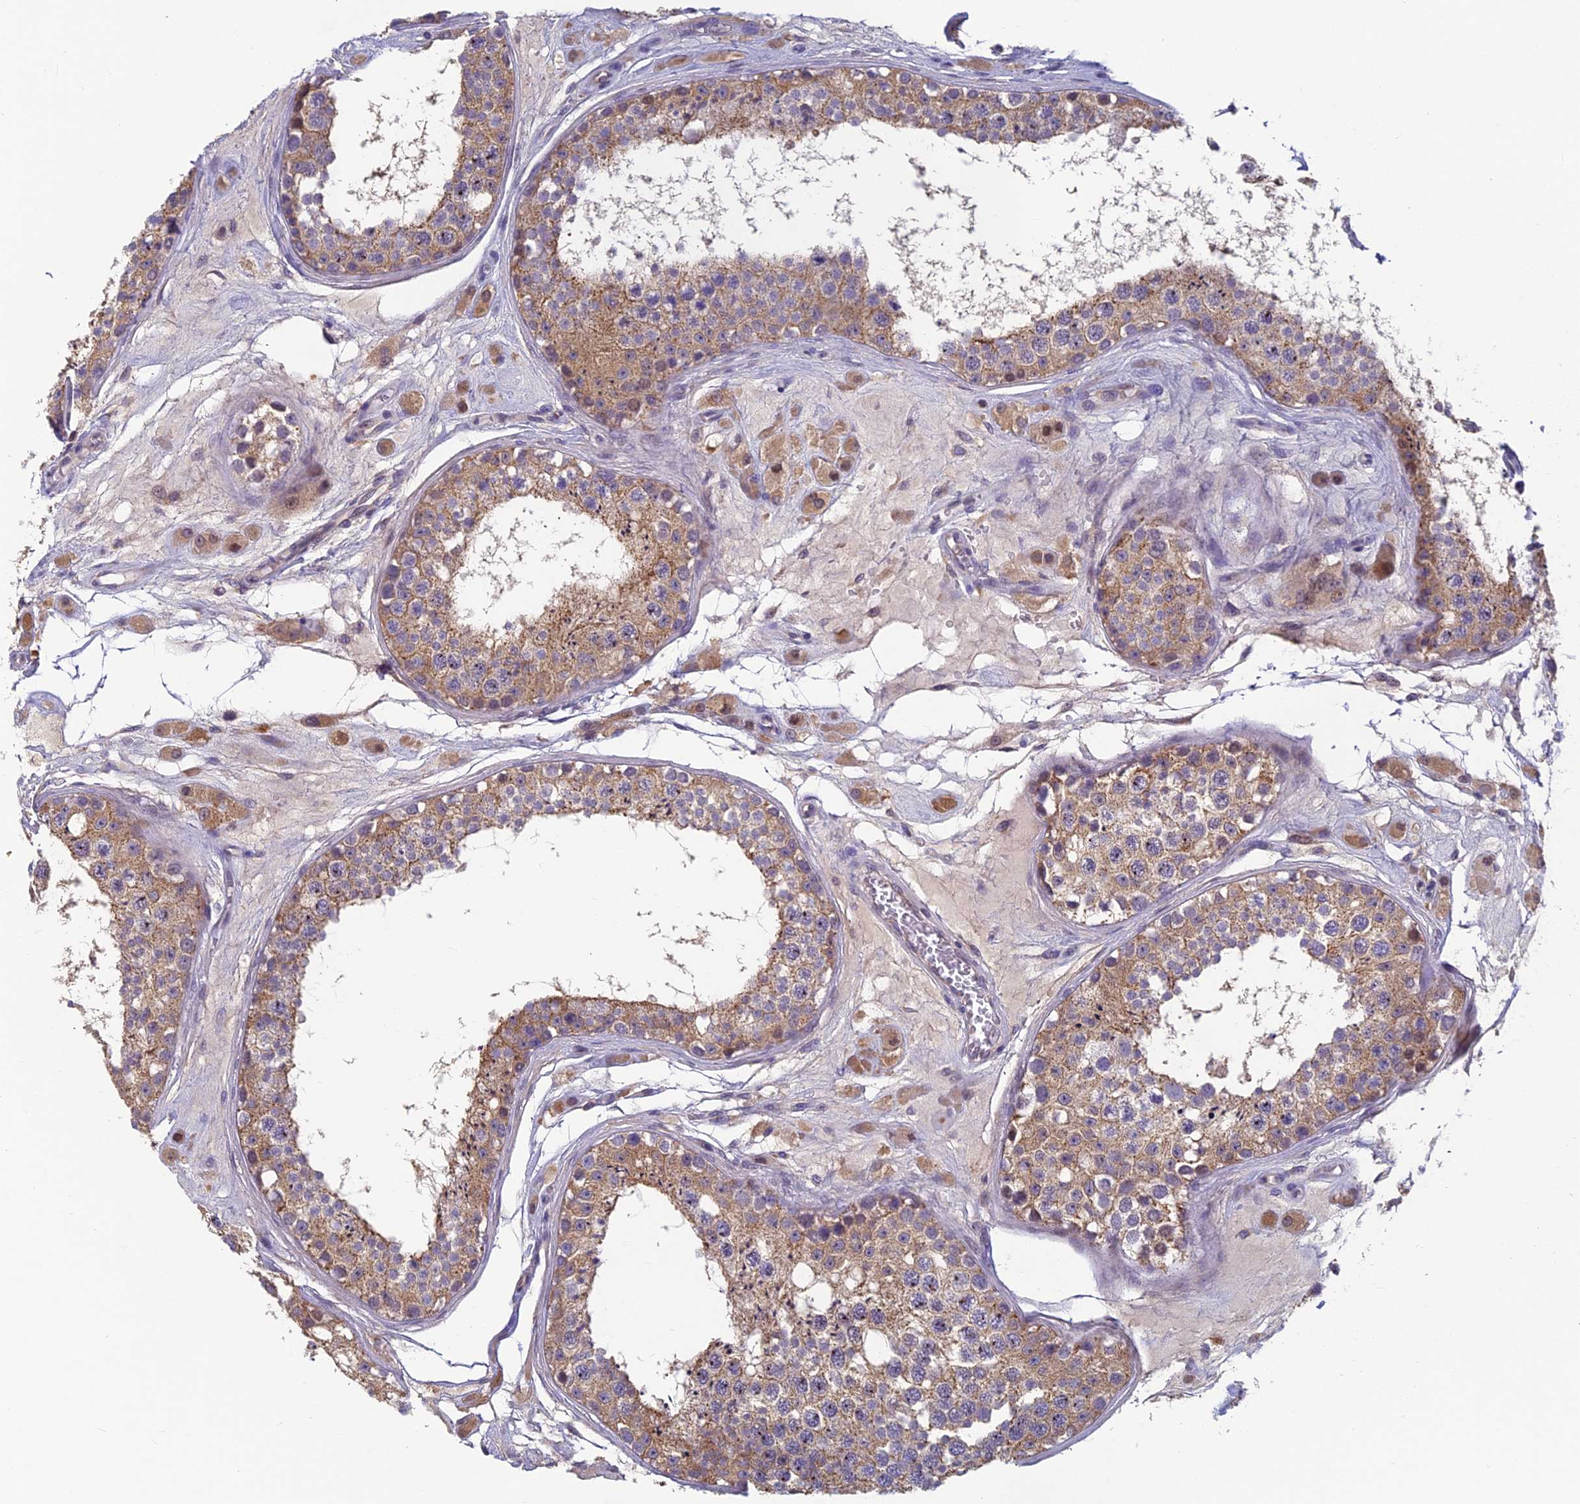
{"staining": {"intensity": "moderate", "quantity": "25%-75%", "location": "cytoplasmic/membranous"}, "tissue": "testis", "cell_type": "Cells in seminiferous ducts", "image_type": "normal", "snomed": [{"axis": "morphology", "description": "Normal tissue, NOS"}, {"axis": "topography", "description": "Testis"}], "caption": "Testis stained with DAB immunohistochemistry demonstrates medium levels of moderate cytoplasmic/membranous staining in about 25%-75% of cells in seminiferous ducts. Using DAB (3,3'-diaminobenzidine) (brown) and hematoxylin (blue) stains, captured at high magnification using brightfield microscopy.", "gene": "HECA", "patient": {"sex": "male", "age": 25}}